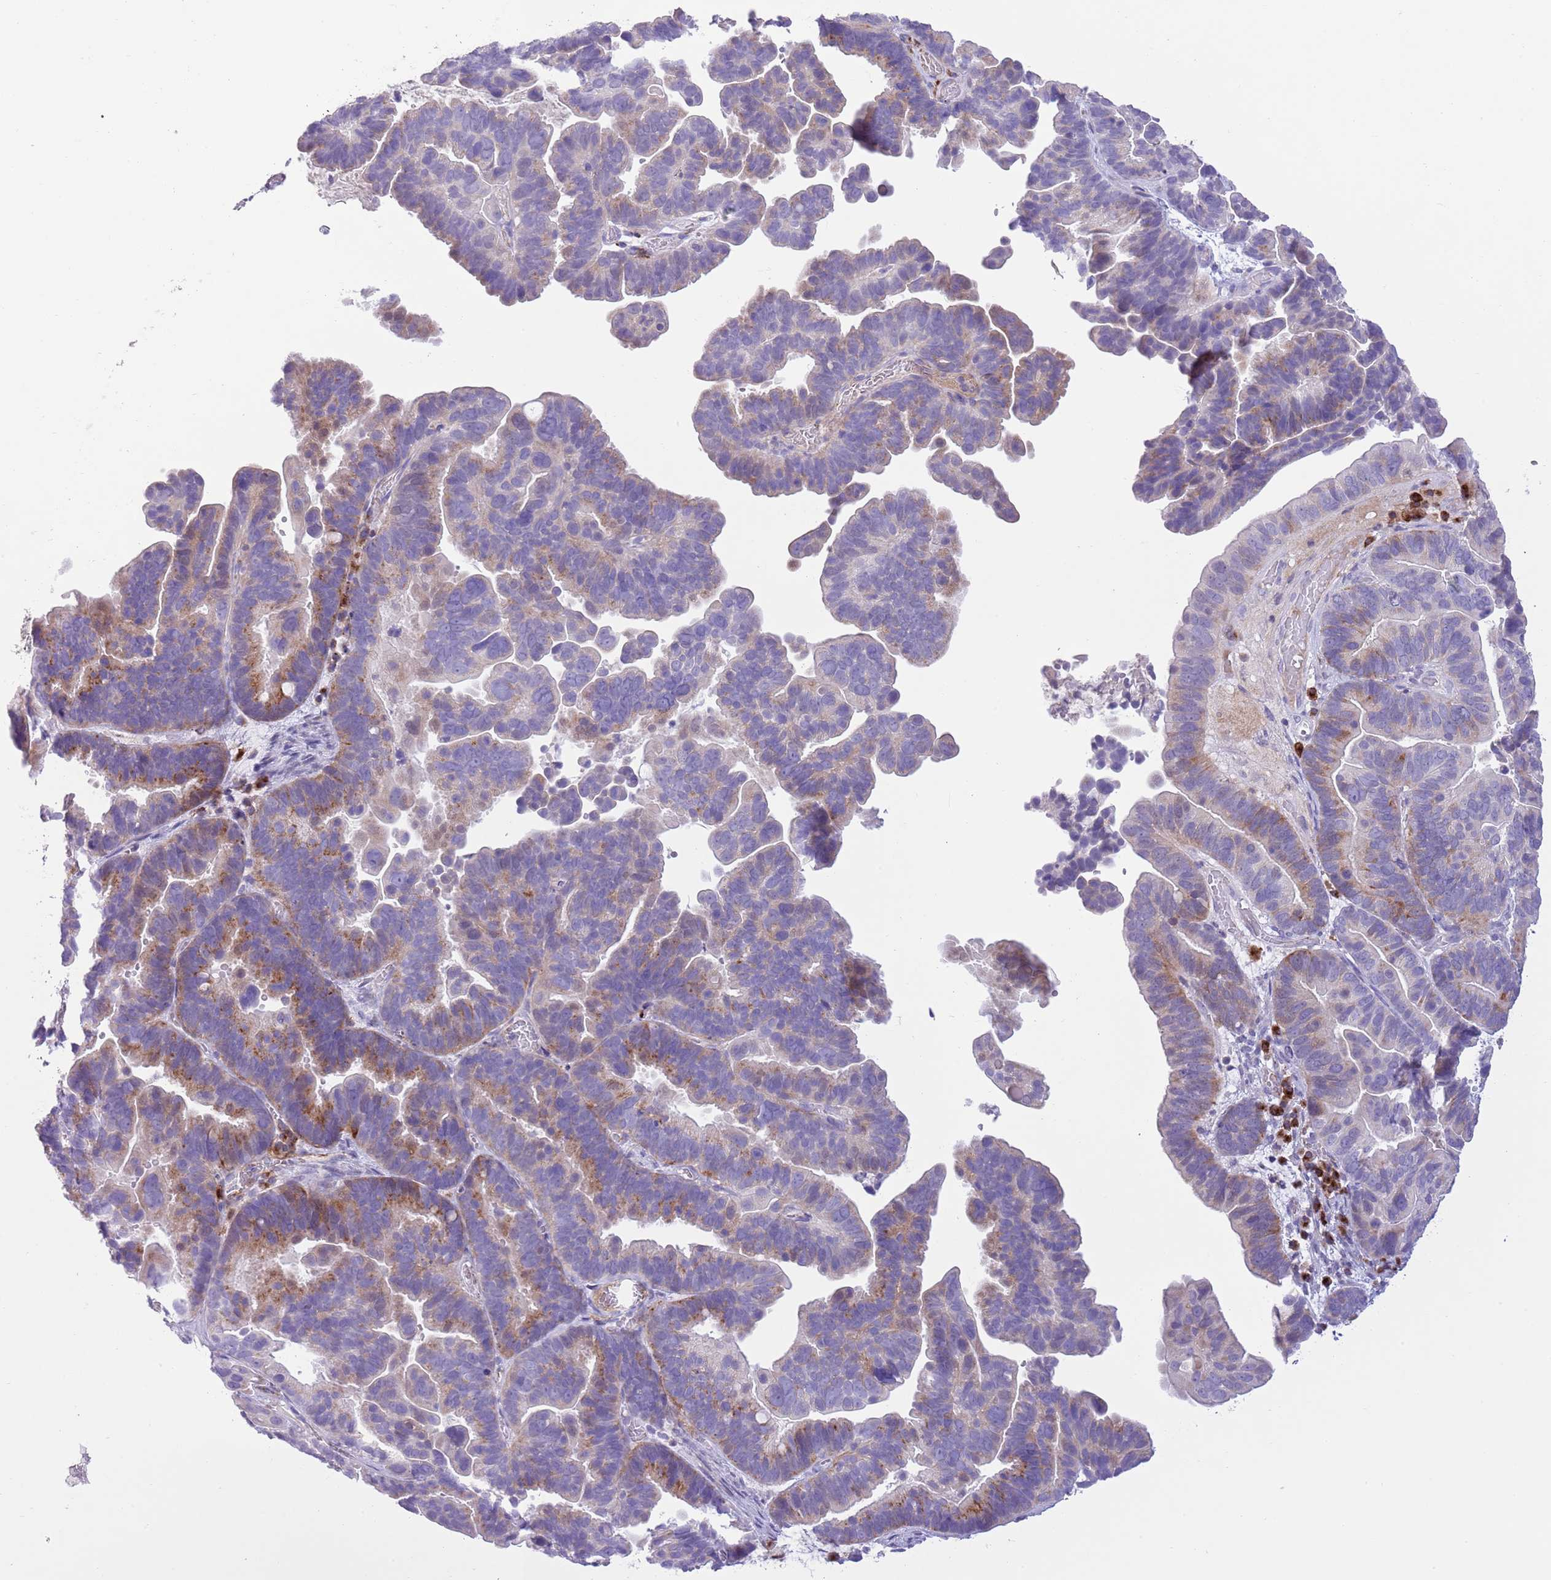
{"staining": {"intensity": "moderate", "quantity": "<25%", "location": "cytoplasmic/membranous"}, "tissue": "ovarian cancer", "cell_type": "Tumor cells", "image_type": "cancer", "snomed": [{"axis": "morphology", "description": "Cystadenocarcinoma, serous, NOS"}, {"axis": "topography", "description": "Ovary"}], "caption": "Immunohistochemistry (IHC) (DAB (3,3'-diaminobenzidine)) staining of ovarian cancer reveals moderate cytoplasmic/membranous protein positivity in approximately <25% of tumor cells.", "gene": "CLEC2A", "patient": {"sex": "female", "age": 56}}